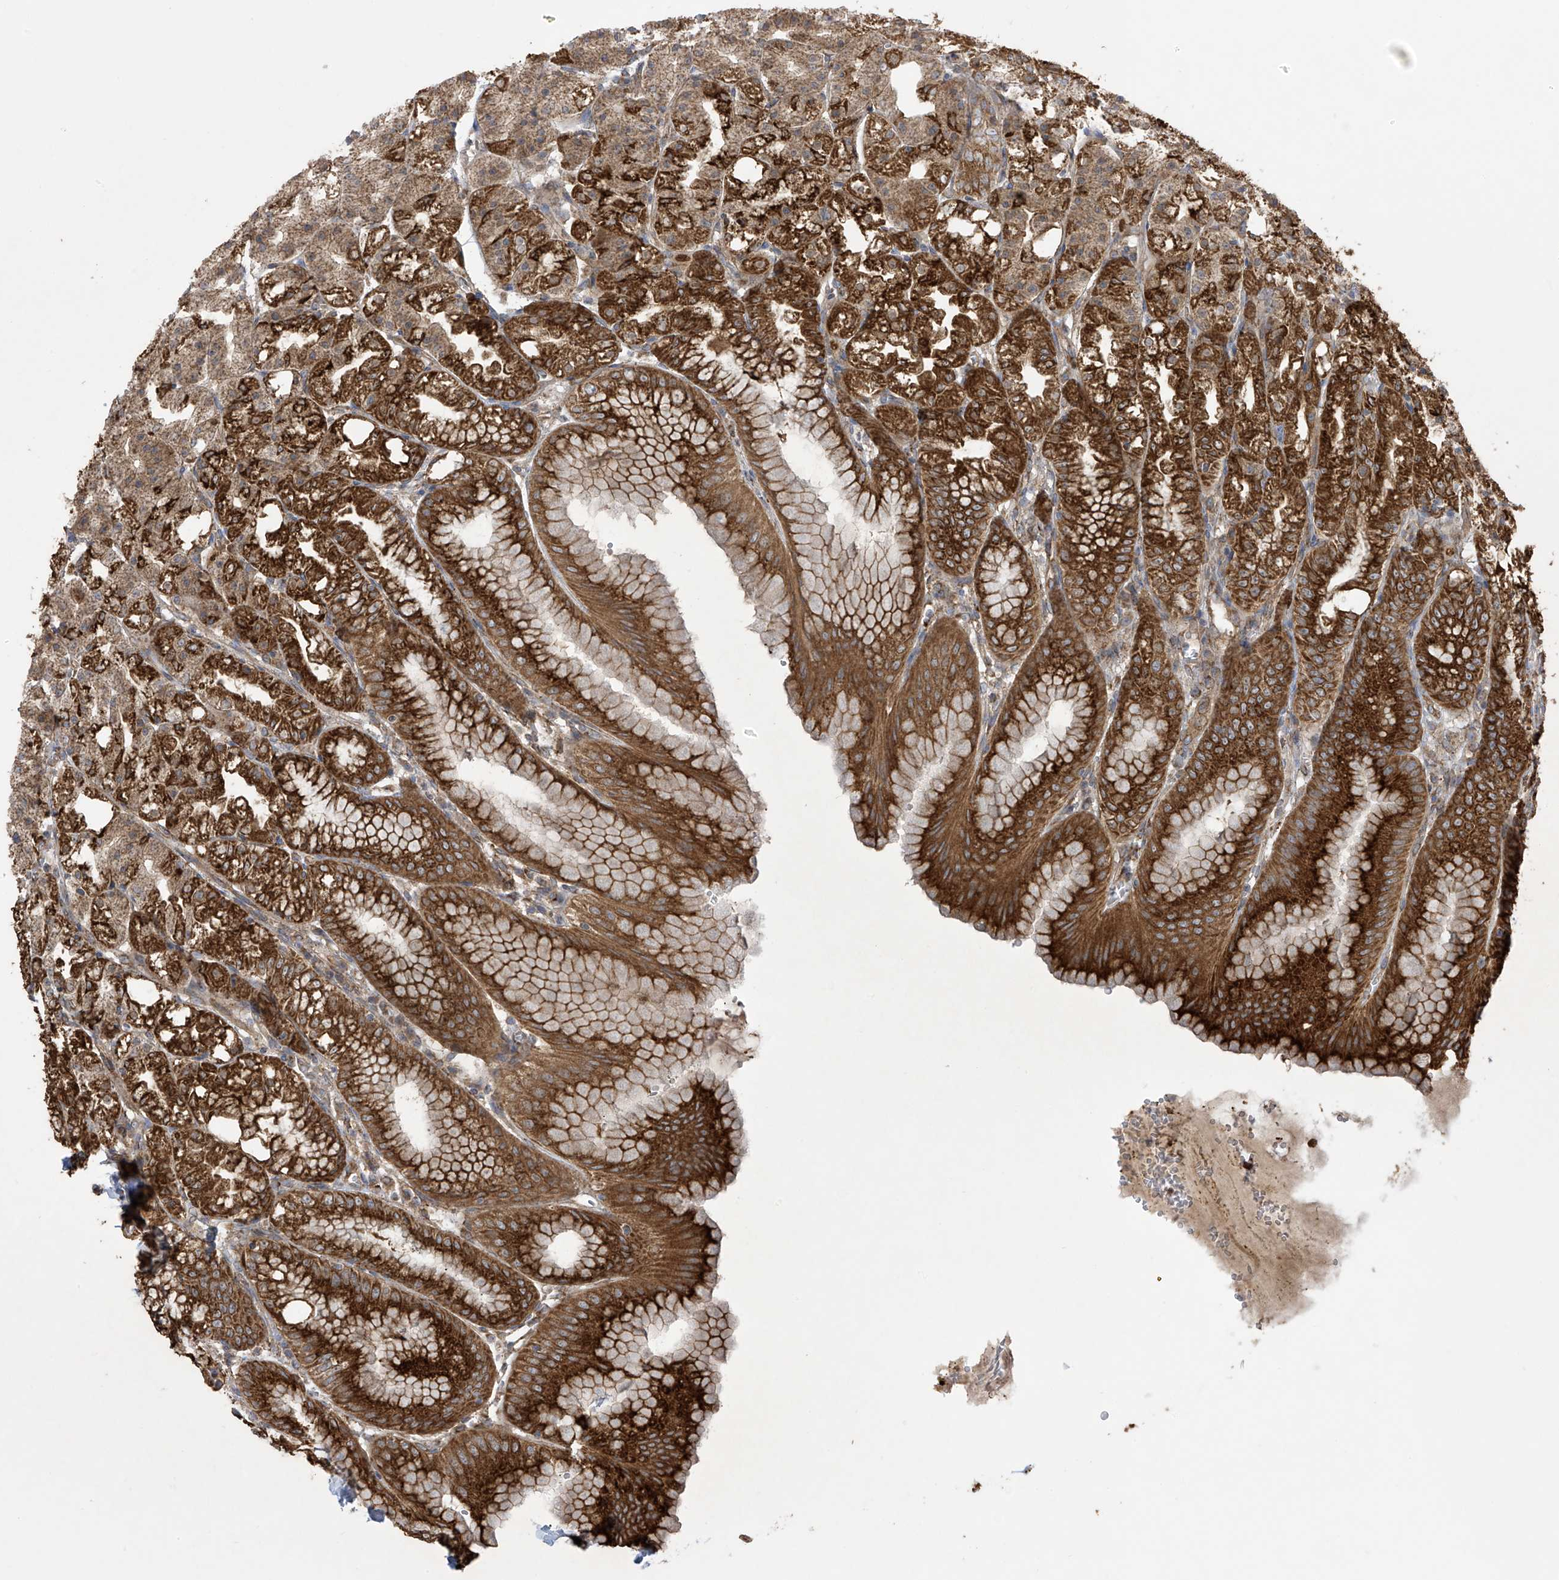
{"staining": {"intensity": "strong", "quantity": ">75%", "location": "cytoplasmic/membranous"}, "tissue": "stomach", "cell_type": "Glandular cells", "image_type": "normal", "snomed": [{"axis": "morphology", "description": "Normal tissue, NOS"}, {"axis": "topography", "description": "Stomach, lower"}], "caption": "IHC staining of unremarkable stomach, which reveals high levels of strong cytoplasmic/membranous expression in about >75% of glandular cells indicating strong cytoplasmic/membranous protein staining. The staining was performed using DAB (brown) for protein detection and nuclei were counterstained in hematoxylin (blue).", "gene": "PNPT1", "patient": {"sex": "male", "age": 71}}